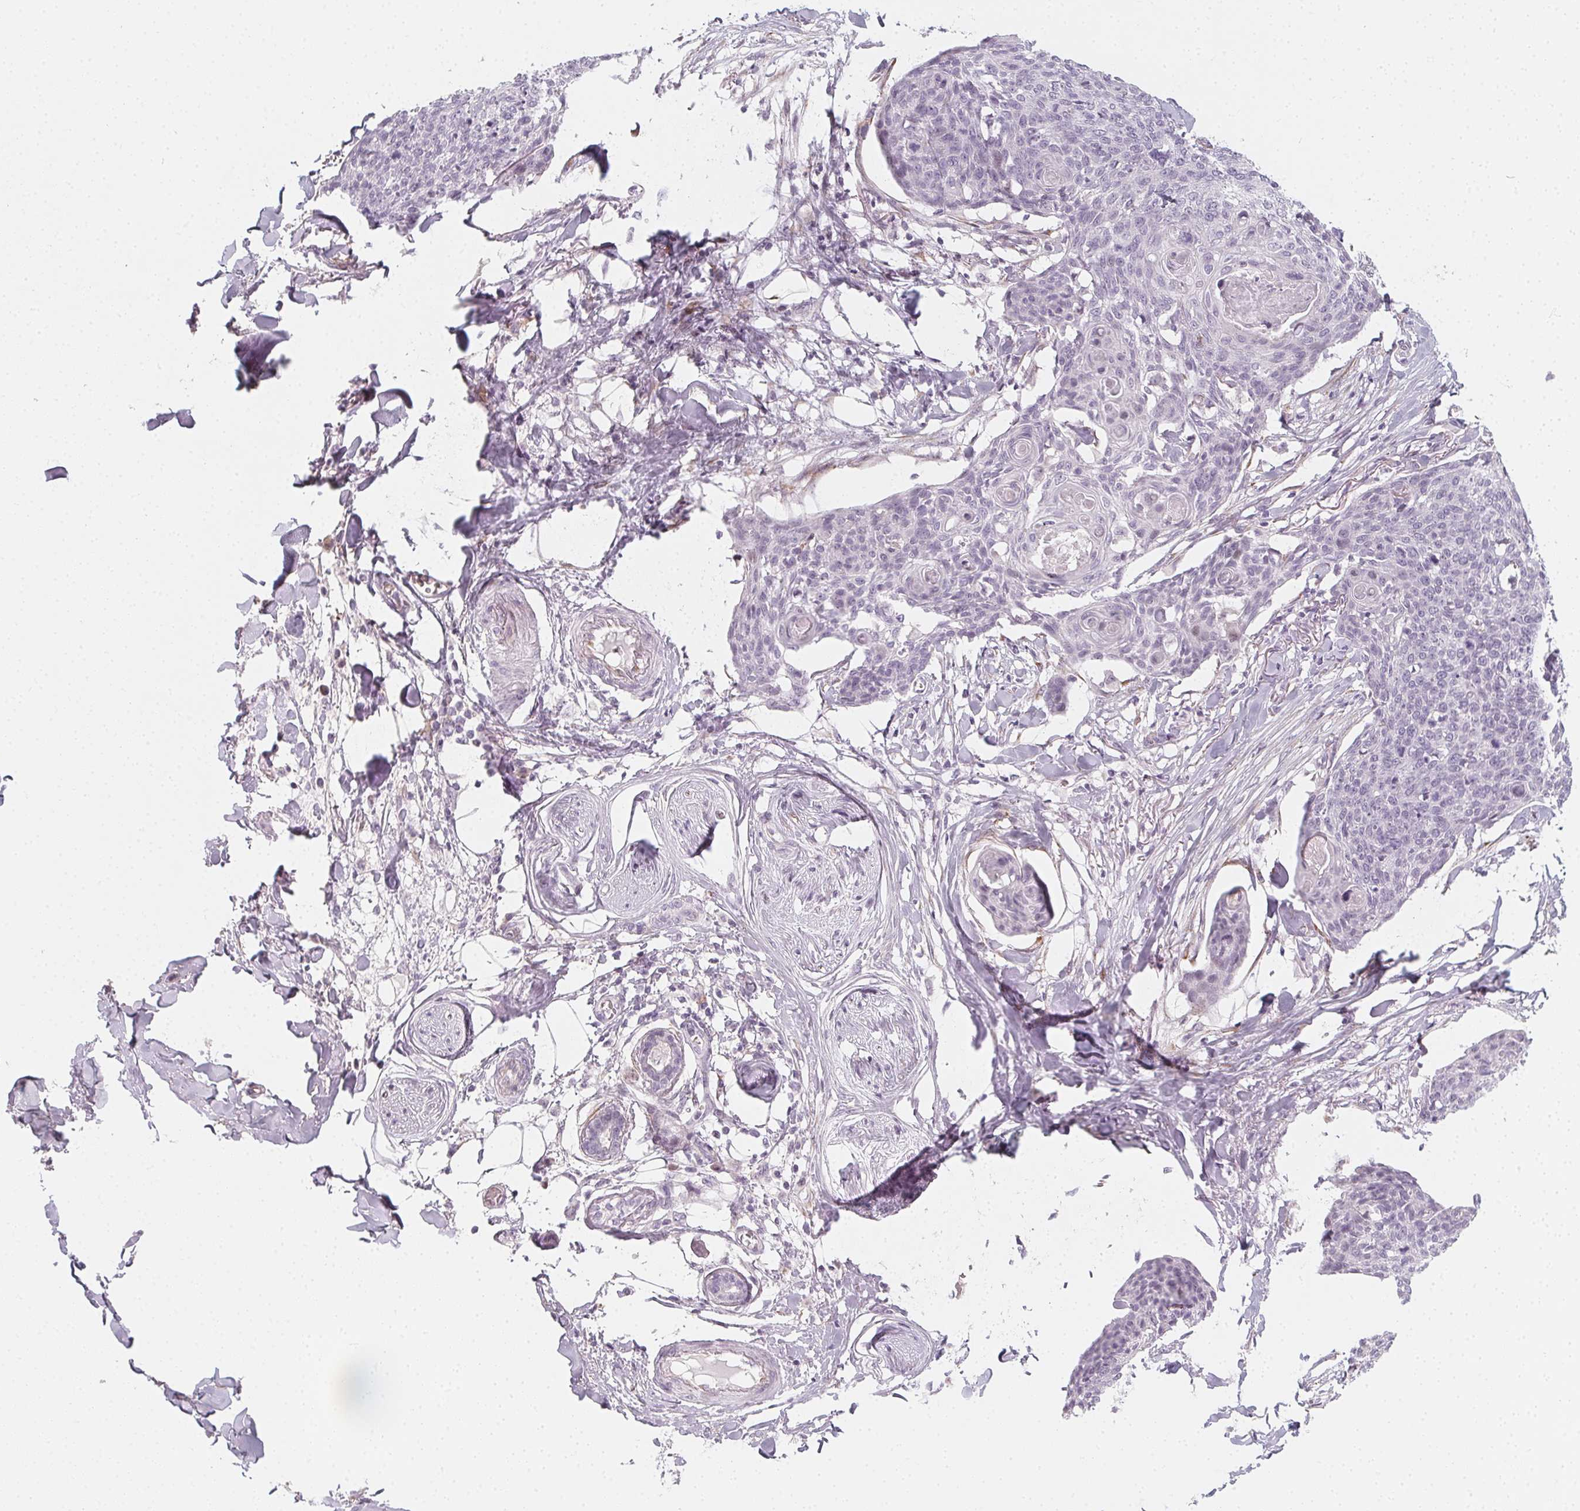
{"staining": {"intensity": "negative", "quantity": "none", "location": "none"}, "tissue": "skin cancer", "cell_type": "Tumor cells", "image_type": "cancer", "snomed": [{"axis": "morphology", "description": "Squamous cell carcinoma, NOS"}, {"axis": "topography", "description": "Skin"}, {"axis": "topography", "description": "Vulva"}], "caption": "Photomicrograph shows no protein expression in tumor cells of skin squamous cell carcinoma tissue. Nuclei are stained in blue.", "gene": "CCDC96", "patient": {"sex": "female", "age": 75}}